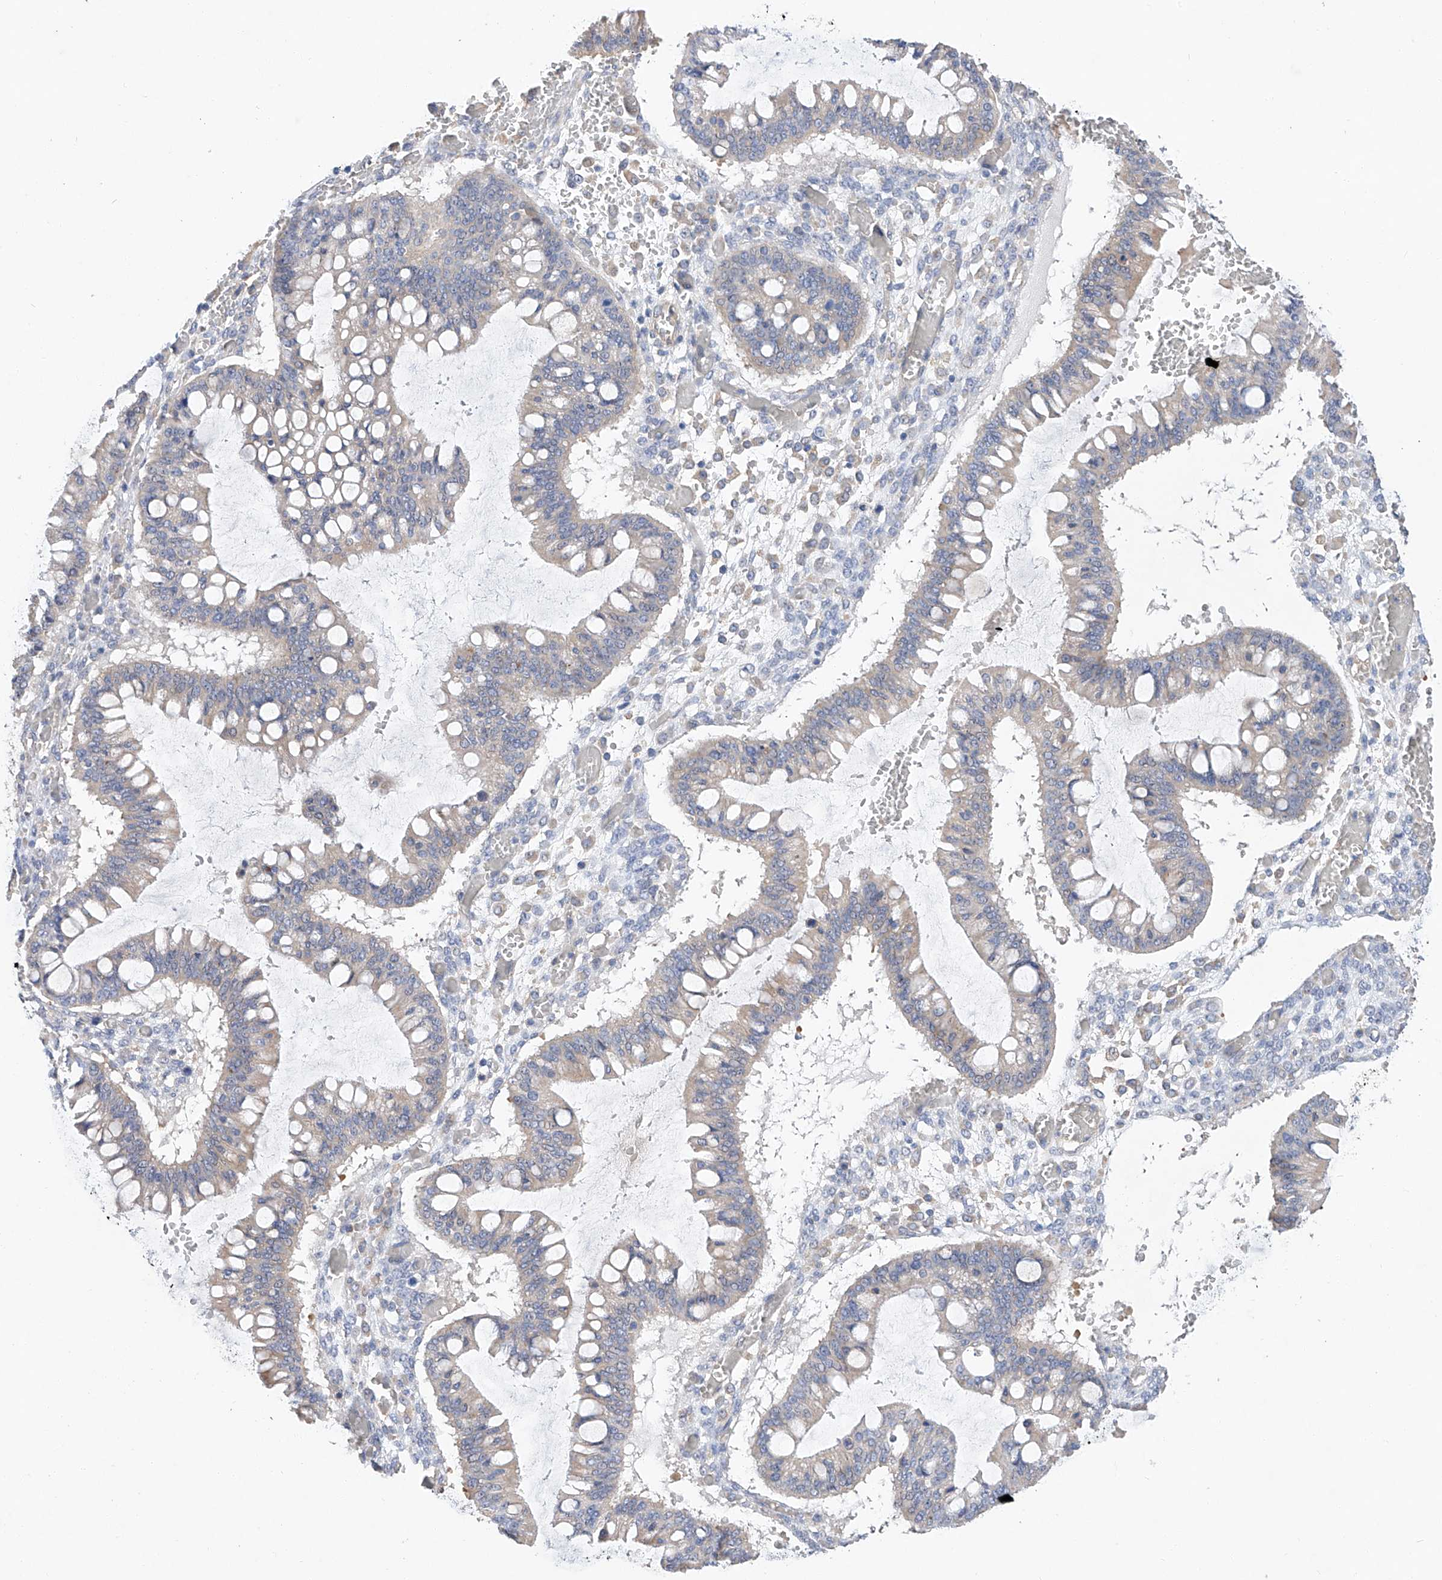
{"staining": {"intensity": "weak", "quantity": "25%-75%", "location": "cytoplasmic/membranous"}, "tissue": "ovarian cancer", "cell_type": "Tumor cells", "image_type": "cancer", "snomed": [{"axis": "morphology", "description": "Cystadenocarcinoma, mucinous, NOS"}, {"axis": "topography", "description": "Ovary"}], "caption": "The immunohistochemical stain shows weak cytoplasmic/membranous expression in tumor cells of ovarian mucinous cystadenocarcinoma tissue. The protein is stained brown, and the nuclei are stained in blue (DAB IHC with brightfield microscopy, high magnification).", "gene": "AMD1", "patient": {"sex": "female", "age": 73}}